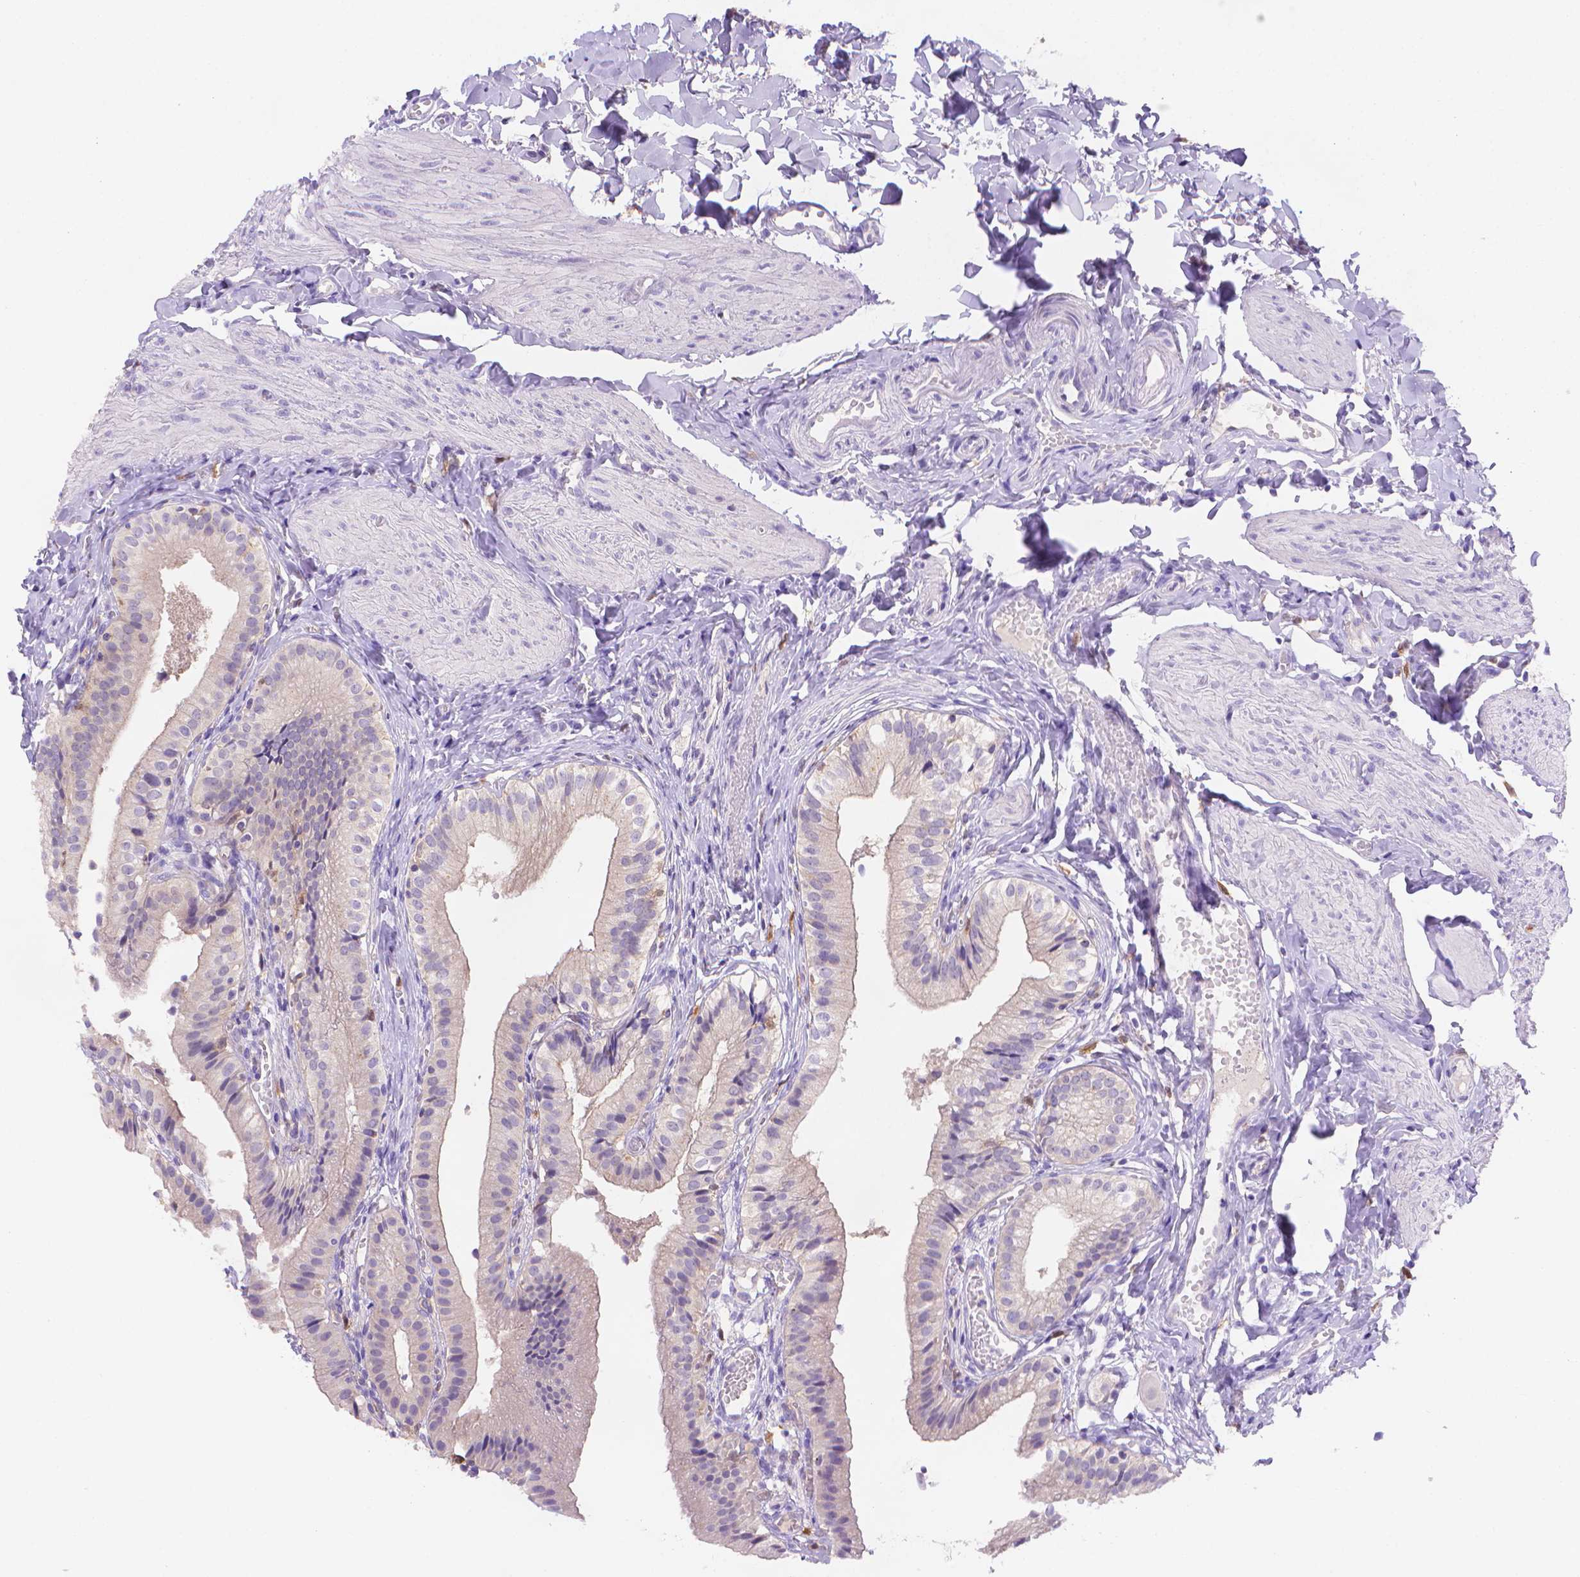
{"staining": {"intensity": "negative", "quantity": "none", "location": "none"}, "tissue": "gallbladder", "cell_type": "Glandular cells", "image_type": "normal", "snomed": [{"axis": "morphology", "description": "Normal tissue, NOS"}, {"axis": "topography", "description": "Gallbladder"}], "caption": "DAB immunohistochemical staining of benign gallbladder shows no significant positivity in glandular cells.", "gene": "FGD2", "patient": {"sex": "female", "age": 47}}